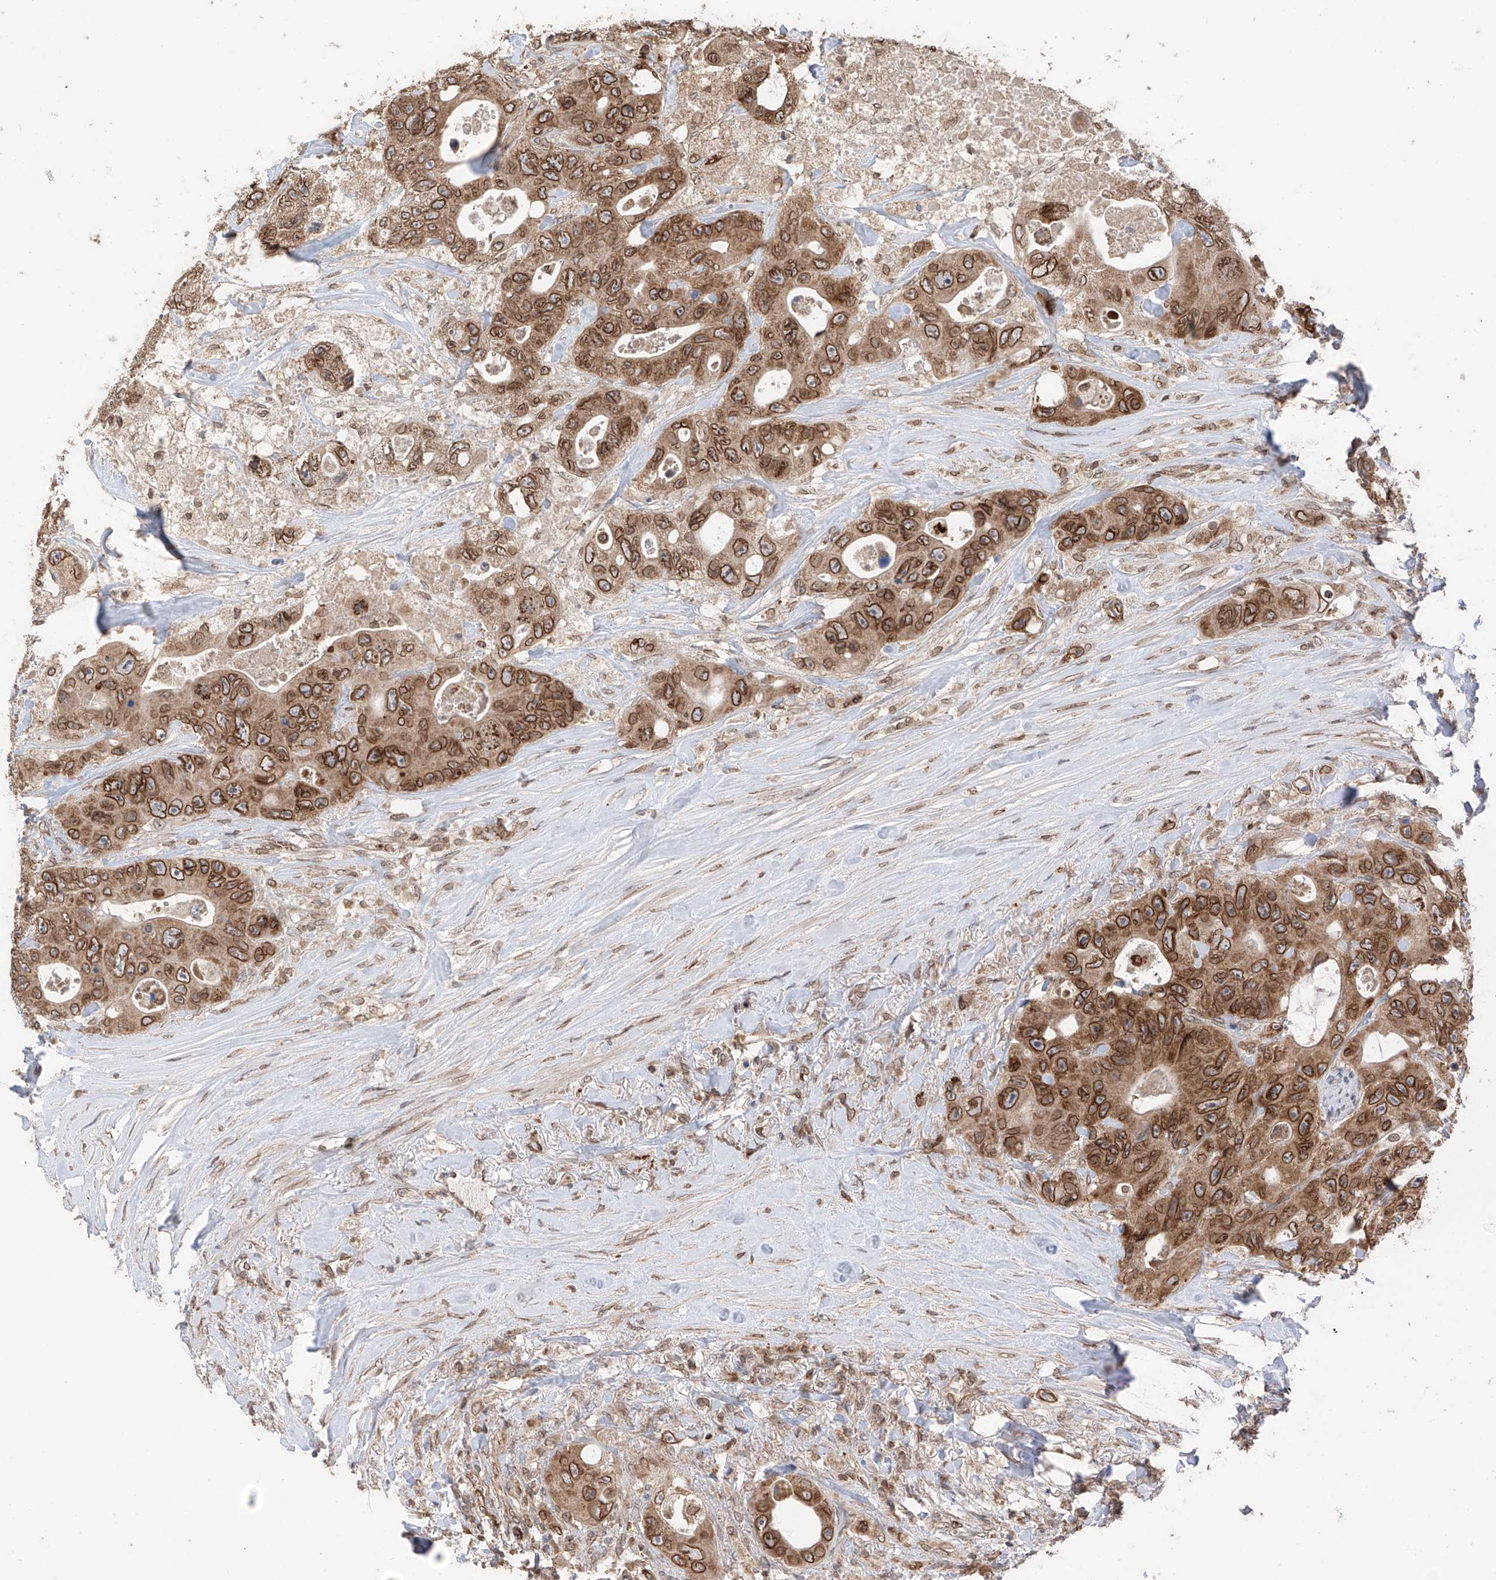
{"staining": {"intensity": "moderate", "quantity": ">75%", "location": "cytoplasmic/membranous,nuclear"}, "tissue": "colorectal cancer", "cell_type": "Tumor cells", "image_type": "cancer", "snomed": [{"axis": "morphology", "description": "Adenocarcinoma, NOS"}, {"axis": "topography", "description": "Colon"}], "caption": "The immunohistochemical stain highlights moderate cytoplasmic/membranous and nuclear staining in tumor cells of colorectal cancer tissue.", "gene": "AHCTF1", "patient": {"sex": "female", "age": 46}}